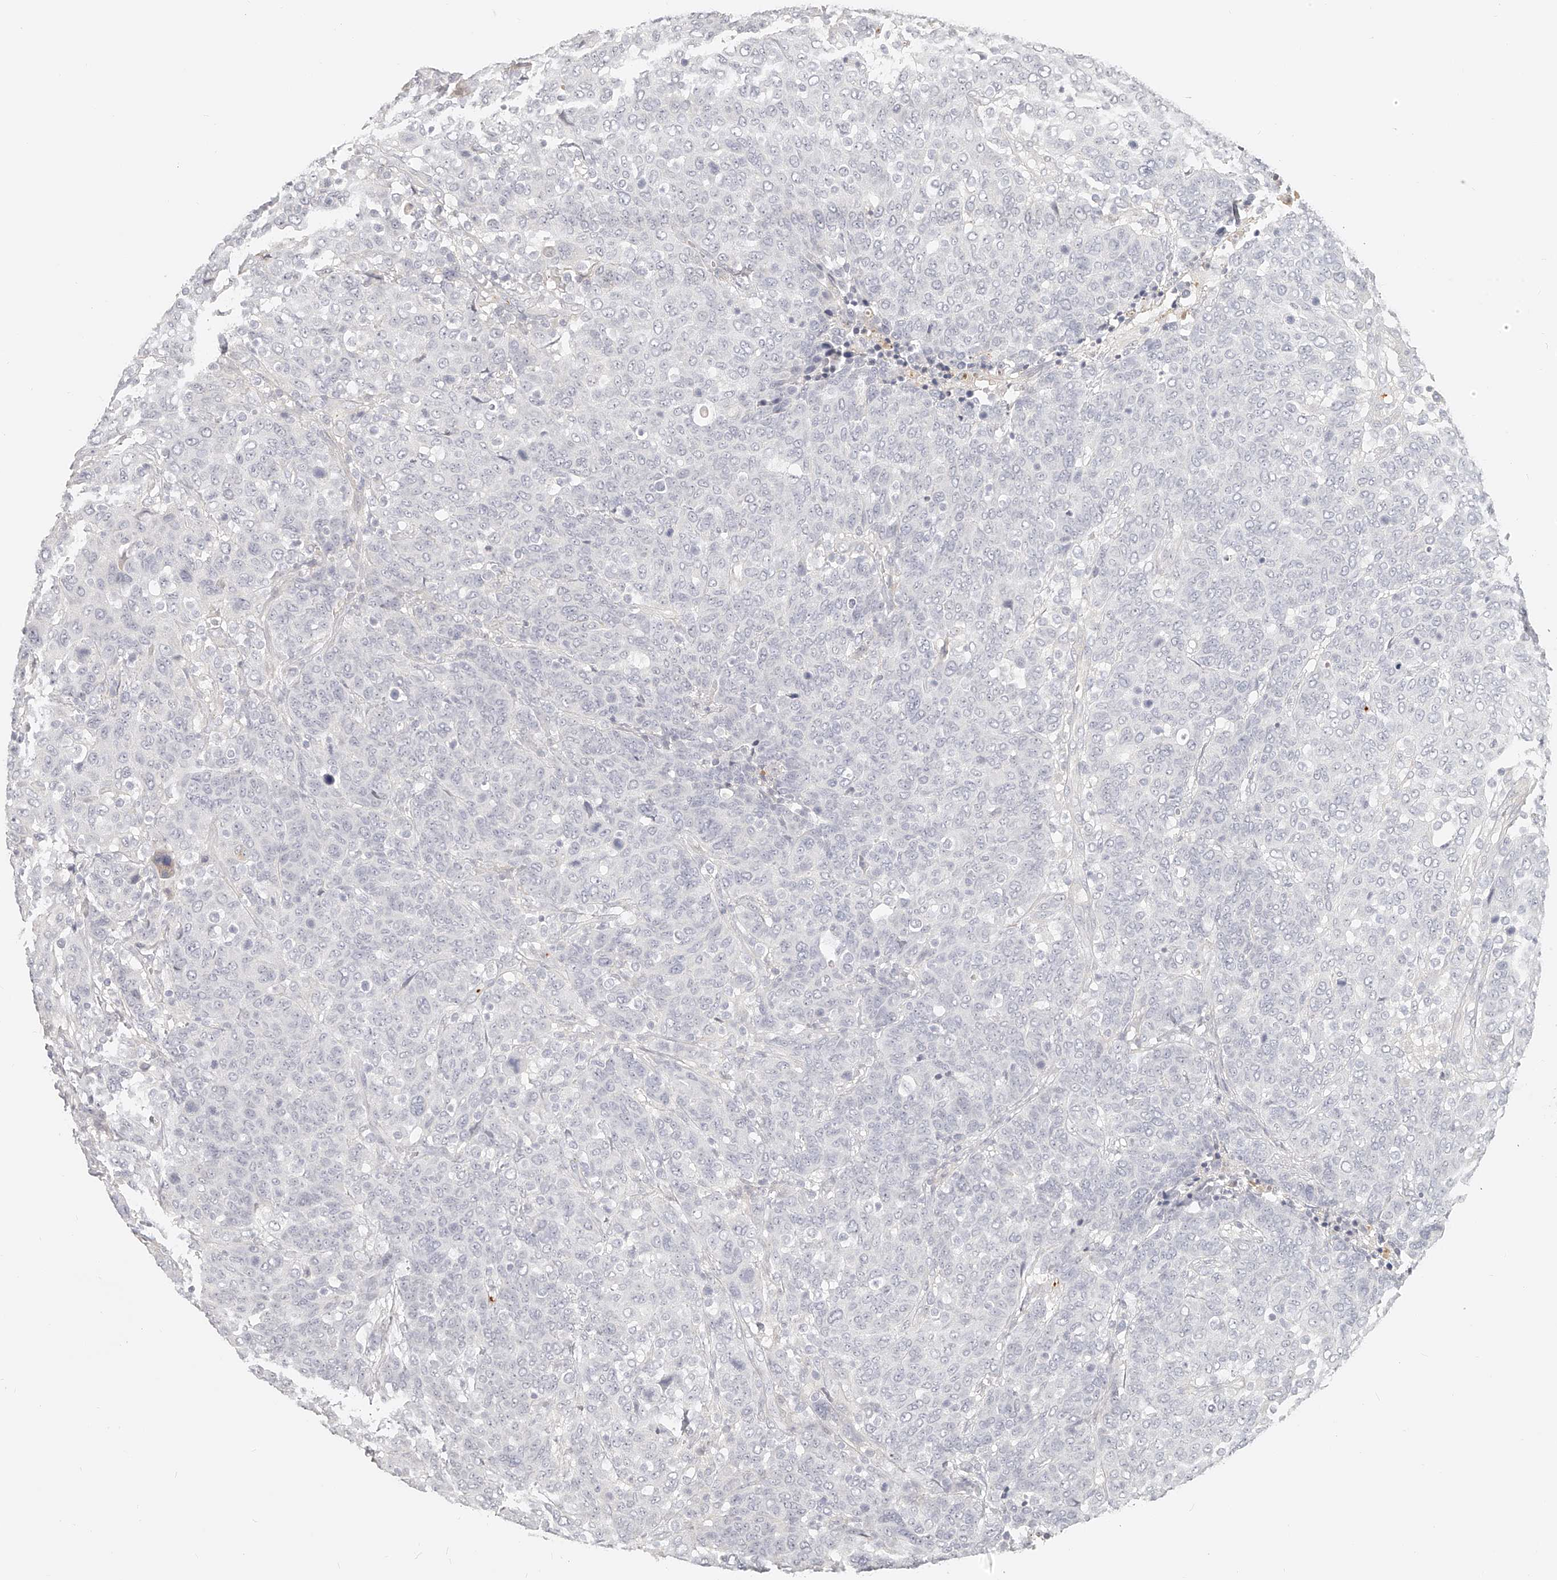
{"staining": {"intensity": "negative", "quantity": "none", "location": "none"}, "tissue": "breast cancer", "cell_type": "Tumor cells", "image_type": "cancer", "snomed": [{"axis": "morphology", "description": "Duct carcinoma"}, {"axis": "topography", "description": "Breast"}], "caption": "The micrograph reveals no significant expression in tumor cells of infiltrating ductal carcinoma (breast).", "gene": "ITGB3", "patient": {"sex": "female", "age": 37}}